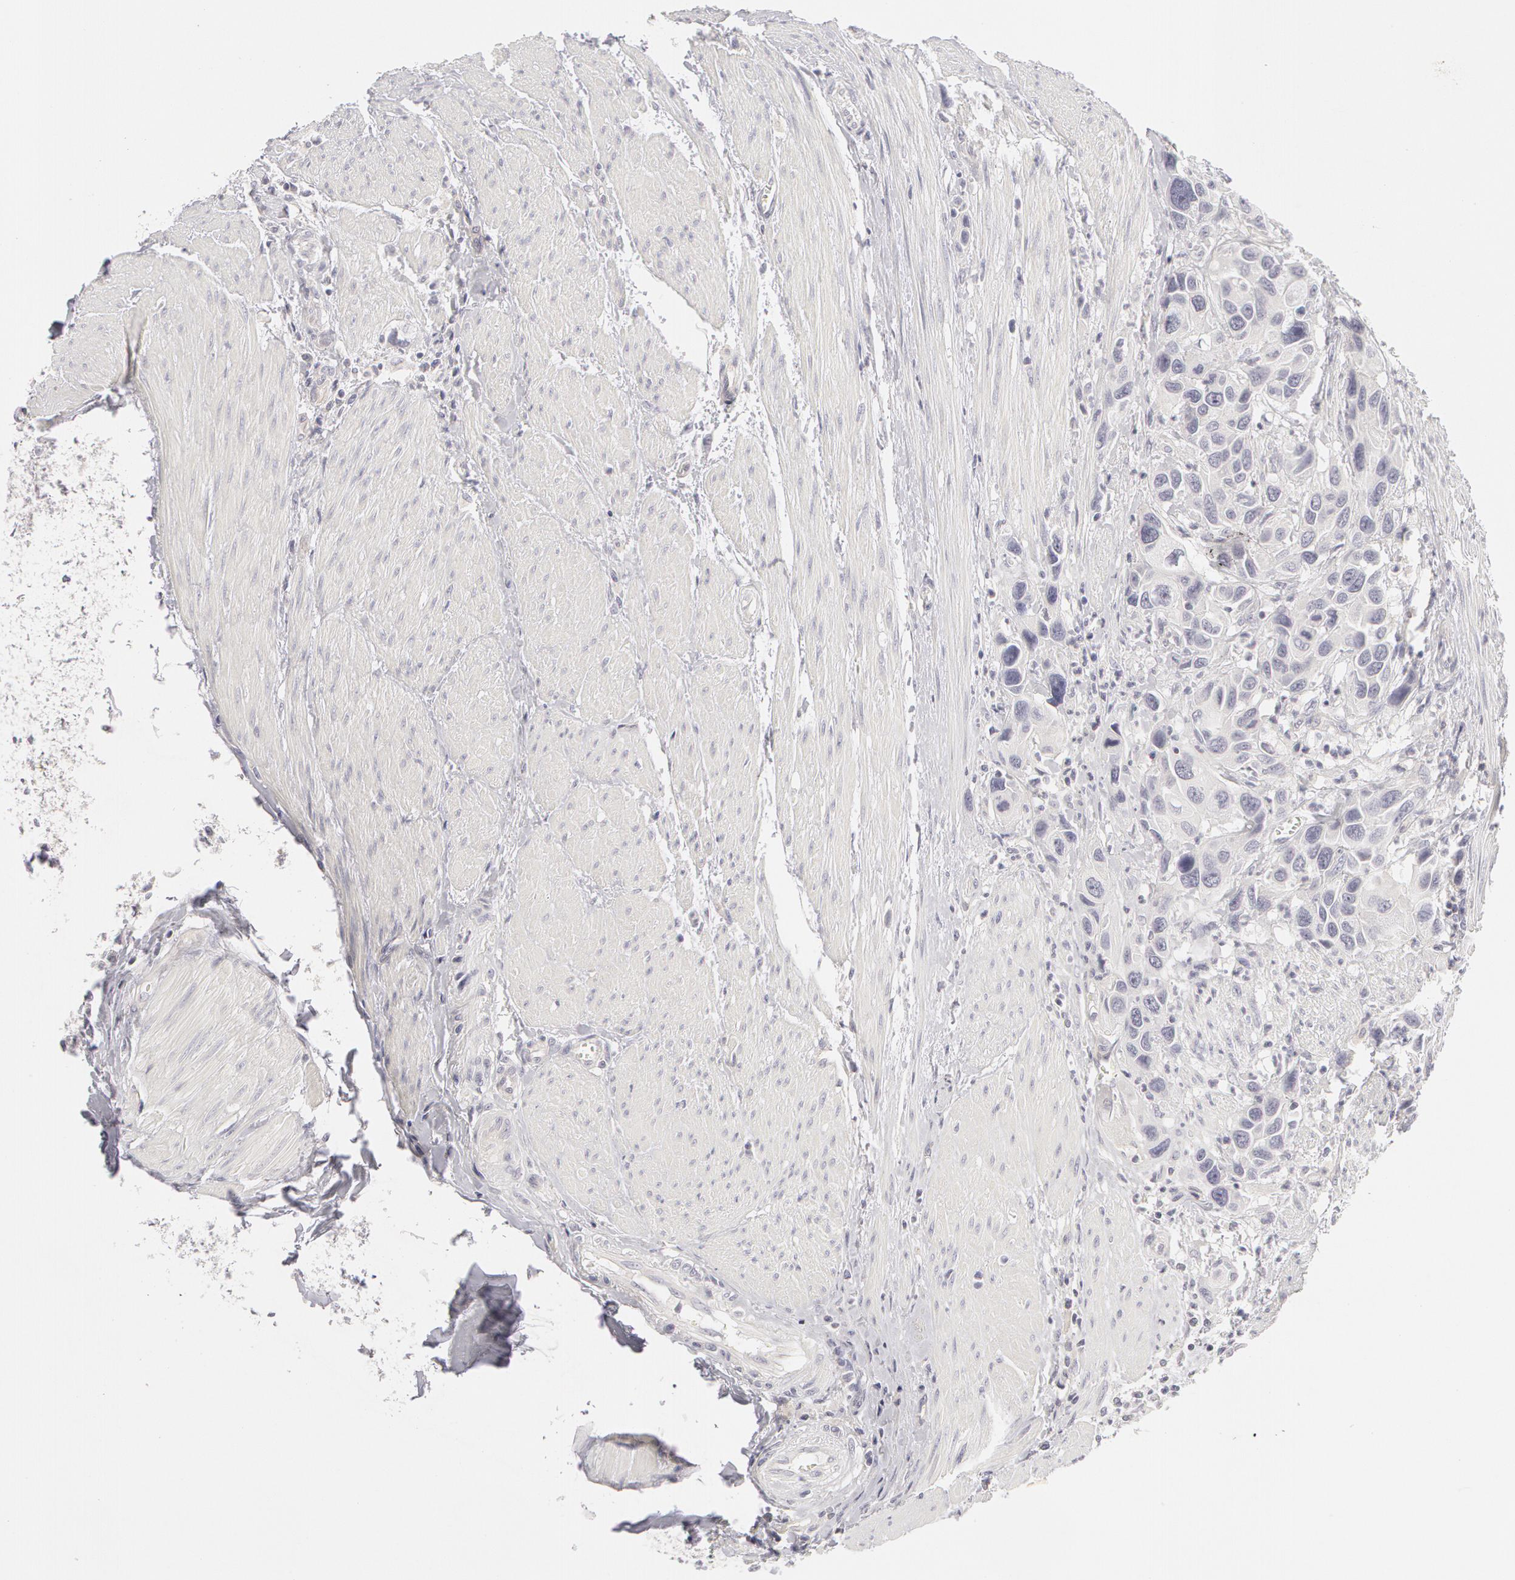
{"staining": {"intensity": "negative", "quantity": "none", "location": "none"}, "tissue": "urothelial cancer", "cell_type": "Tumor cells", "image_type": "cancer", "snomed": [{"axis": "morphology", "description": "Urothelial carcinoma, High grade"}, {"axis": "topography", "description": "Urinary bladder"}], "caption": "Image shows no protein staining in tumor cells of high-grade urothelial carcinoma tissue.", "gene": "ABCB1", "patient": {"sex": "male", "age": 66}}